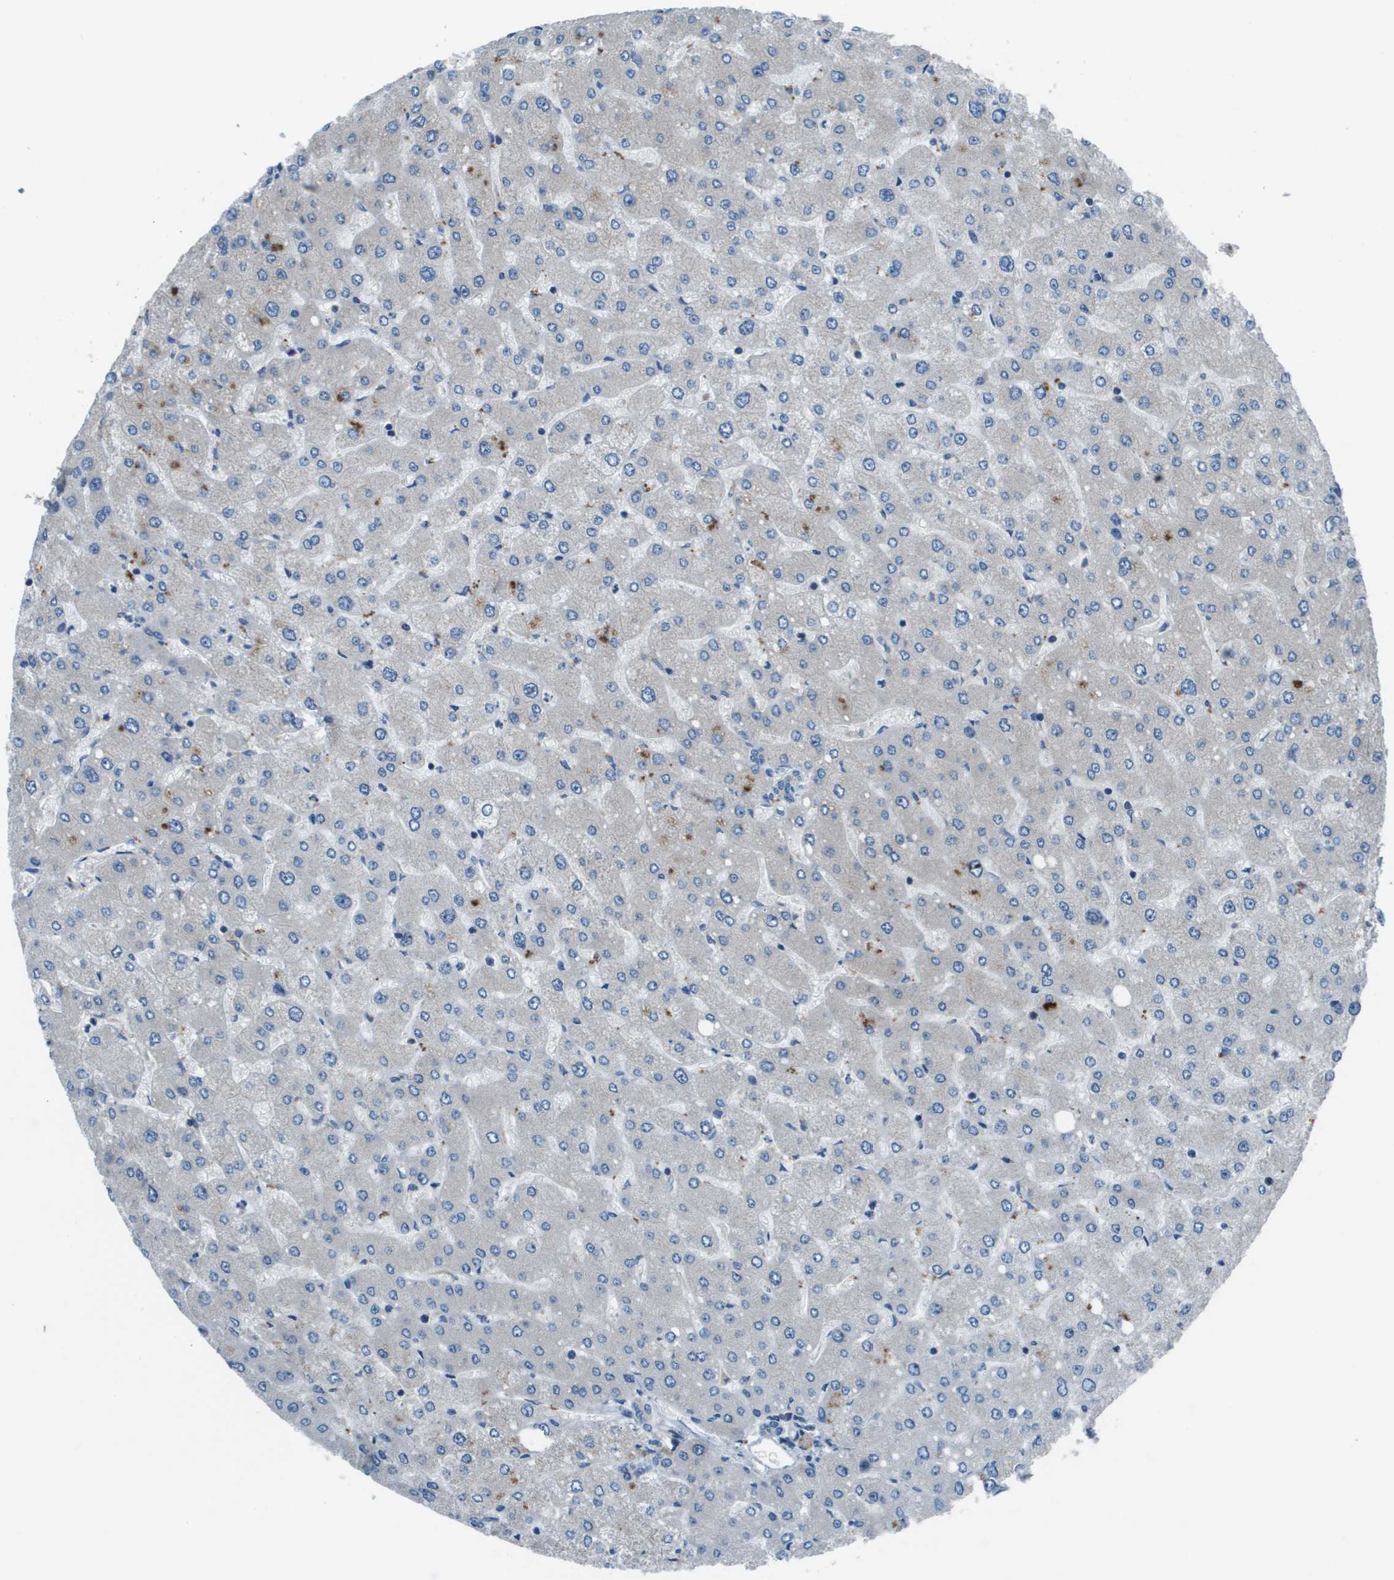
{"staining": {"intensity": "negative", "quantity": "none", "location": "none"}, "tissue": "liver", "cell_type": "Cholangiocytes", "image_type": "normal", "snomed": [{"axis": "morphology", "description": "Normal tissue, NOS"}, {"axis": "topography", "description": "Liver"}], "caption": "Immunohistochemical staining of unremarkable liver exhibits no significant staining in cholangiocytes. The staining is performed using DAB (3,3'-diaminobenzidine) brown chromogen with nuclei counter-stained in using hematoxylin.", "gene": "ARFGAP2", "patient": {"sex": "male", "age": 55}}